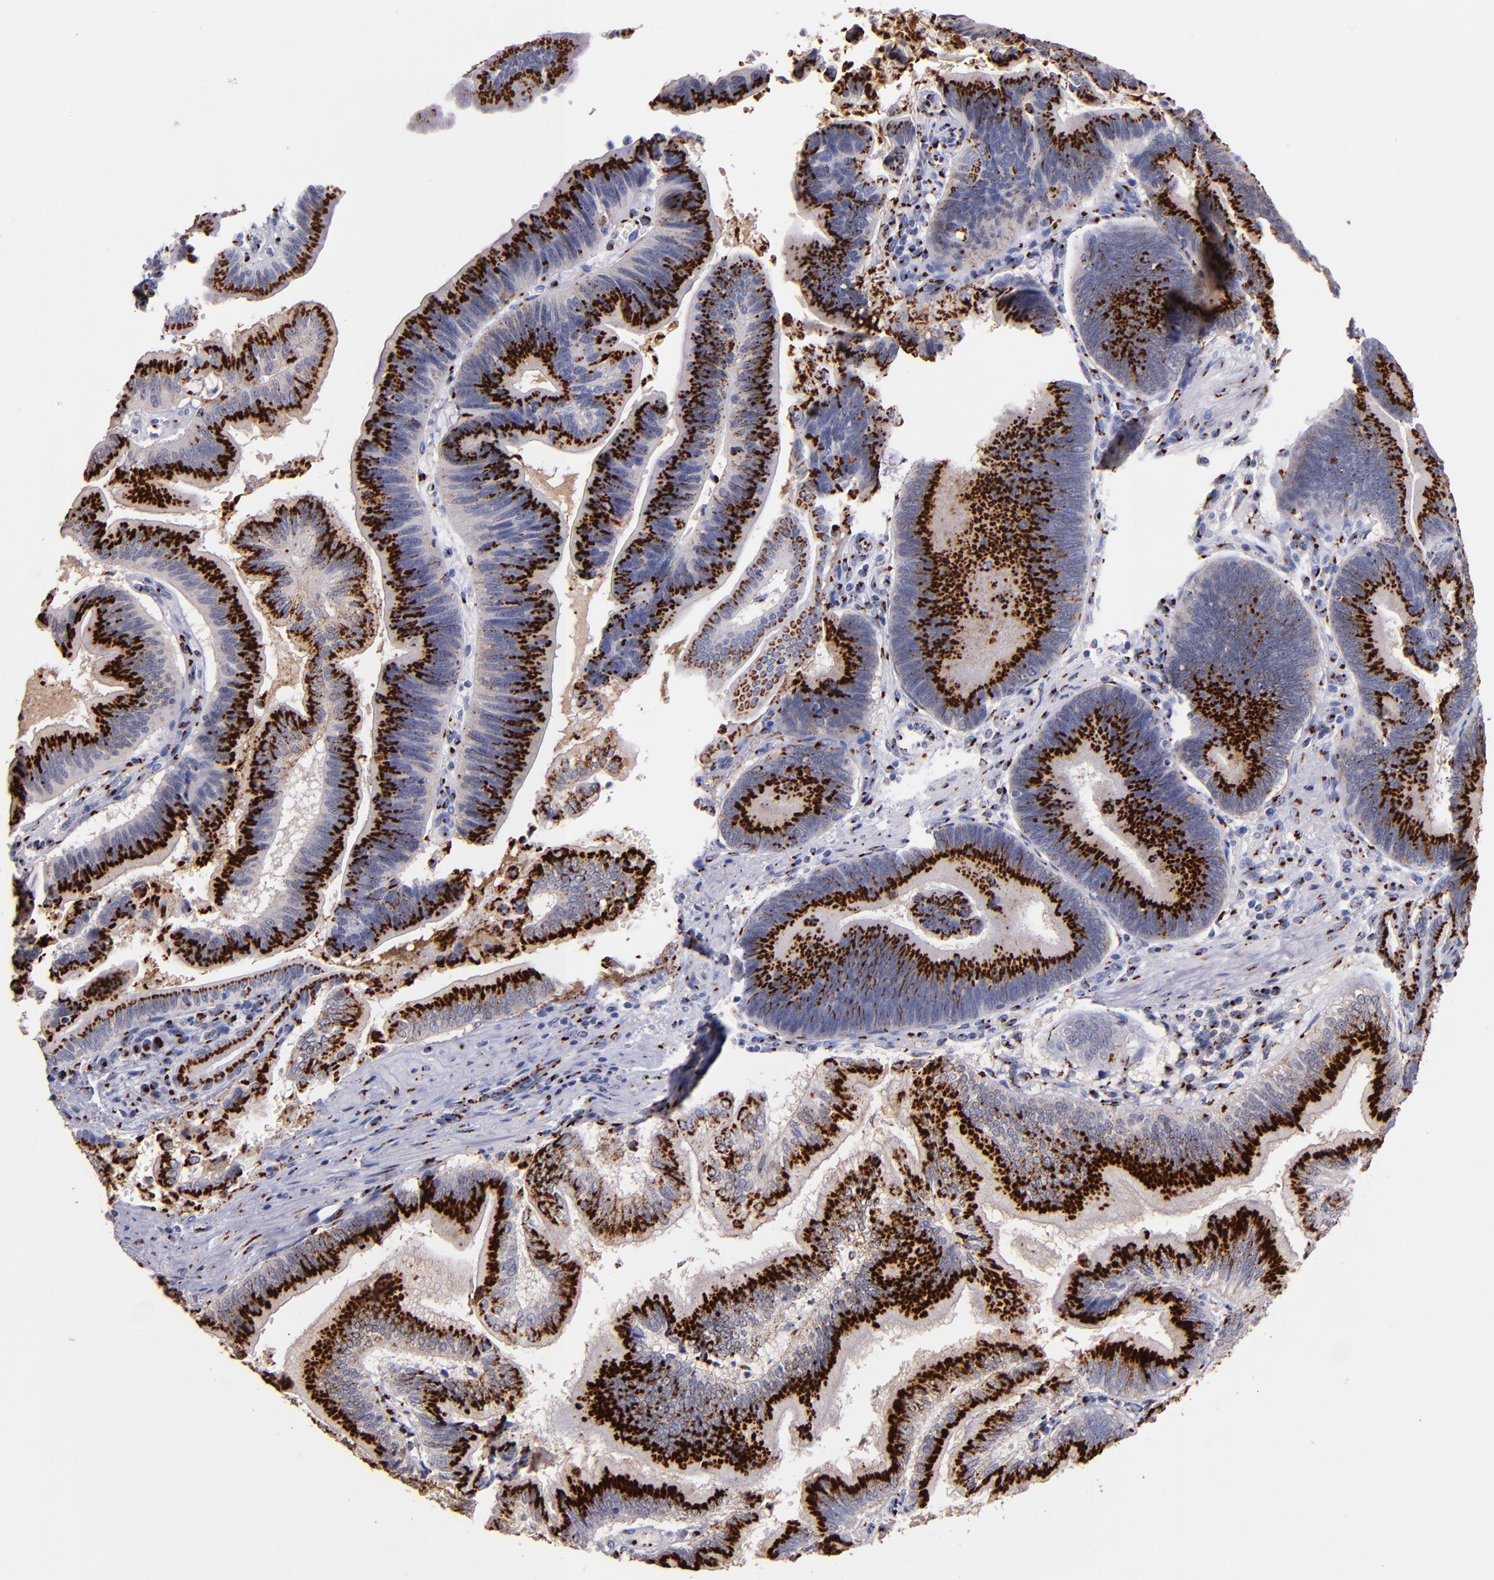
{"staining": {"intensity": "strong", "quantity": ">75%", "location": "cytoplasmic/membranous"}, "tissue": "pancreatic cancer", "cell_type": "Tumor cells", "image_type": "cancer", "snomed": [{"axis": "morphology", "description": "Adenocarcinoma, NOS"}, {"axis": "topography", "description": "Pancreas"}], "caption": "Immunohistochemistry of pancreatic adenocarcinoma displays high levels of strong cytoplasmic/membranous expression in approximately >75% of tumor cells.", "gene": "GOLIM4", "patient": {"sex": "male", "age": 82}}